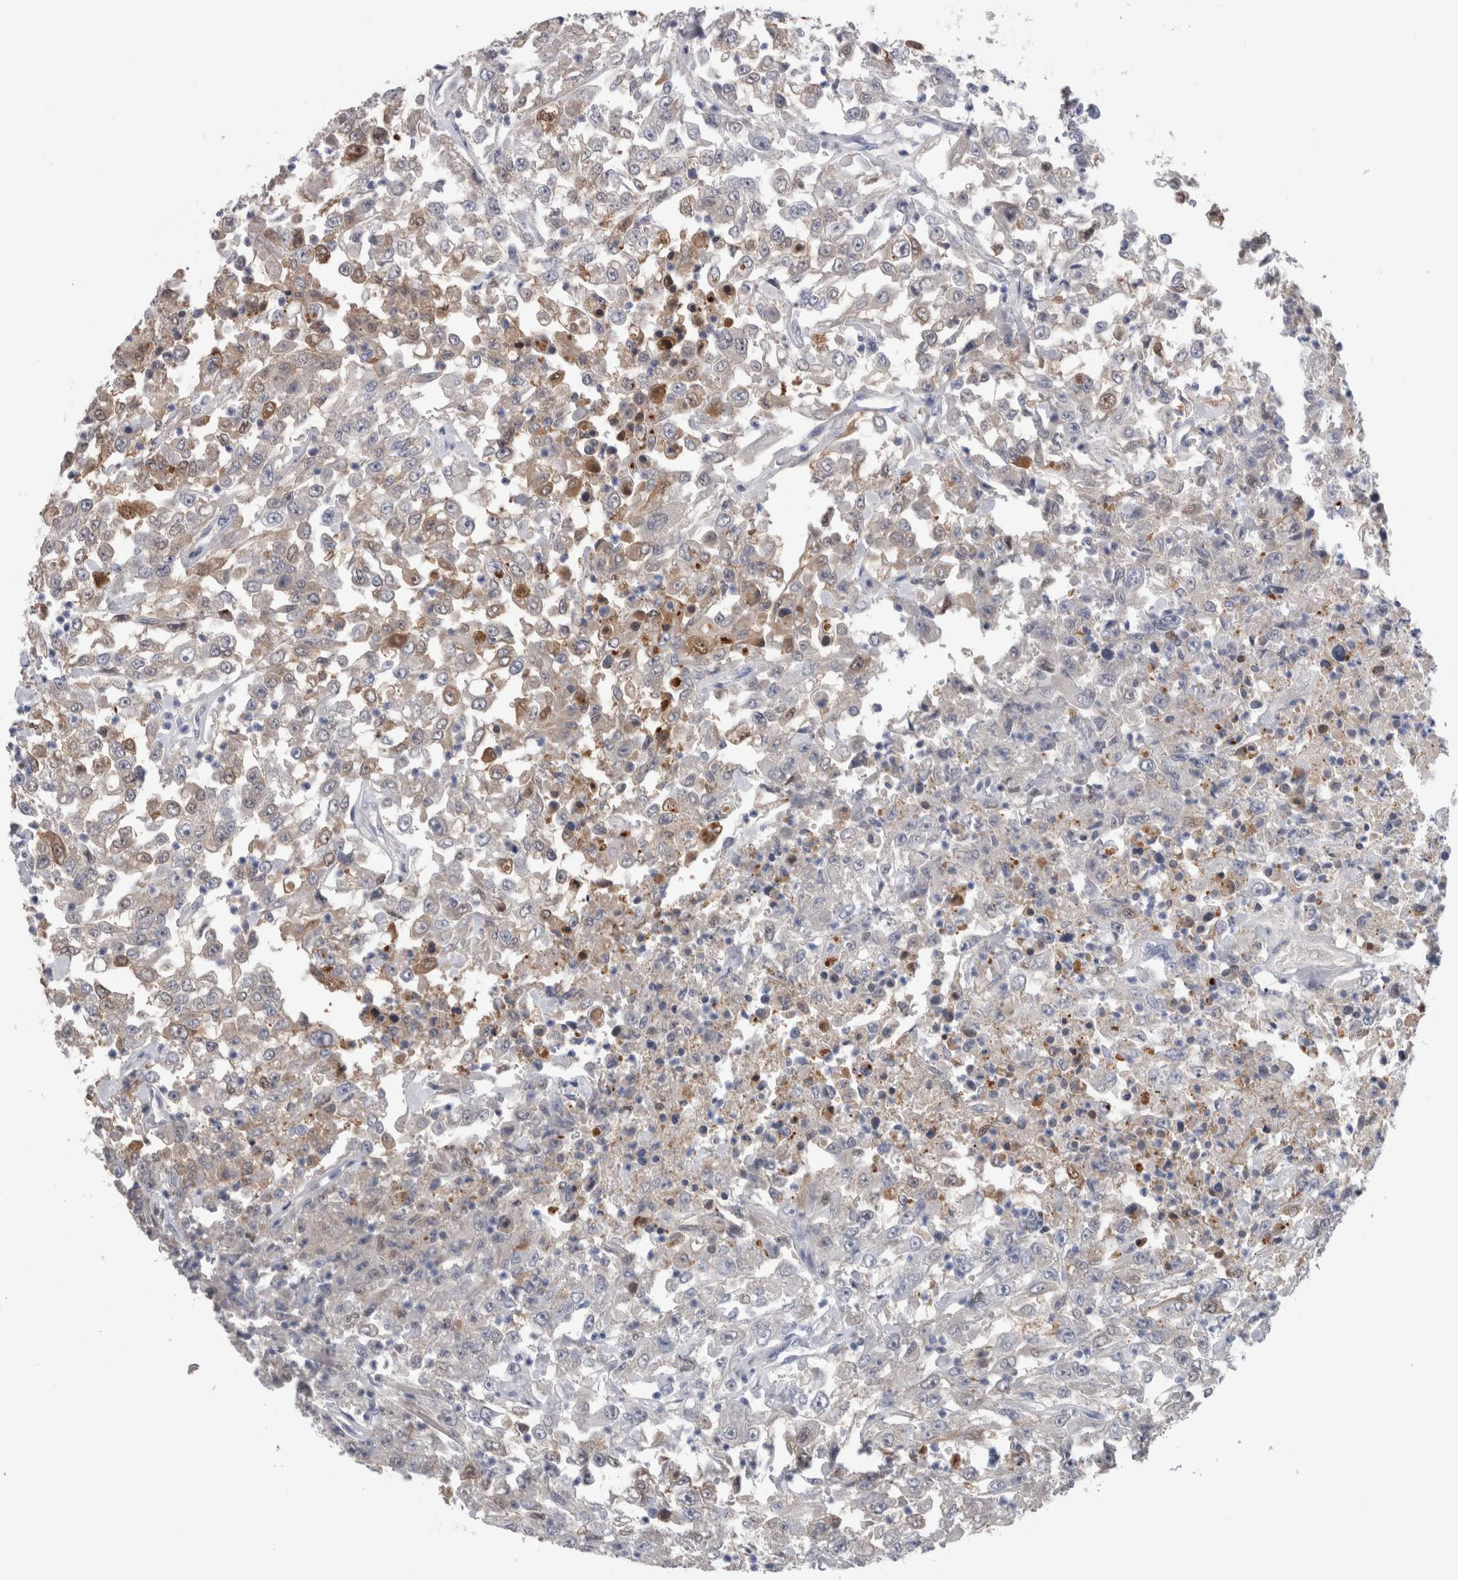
{"staining": {"intensity": "weak", "quantity": "<25%", "location": "cytoplasmic/membranous"}, "tissue": "urothelial cancer", "cell_type": "Tumor cells", "image_type": "cancer", "snomed": [{"axis": "morphology", "description": "Urothelial carcinoma, High grade"}, {"axis": "topography", "description": "Urinary bladder"}], "caption": "This is an IHC photomicrograph of human urothelial cancer. There is no positivity in tumor cells.", "gene": "CA8", "patient": {"sex": "male", "age": 46}}